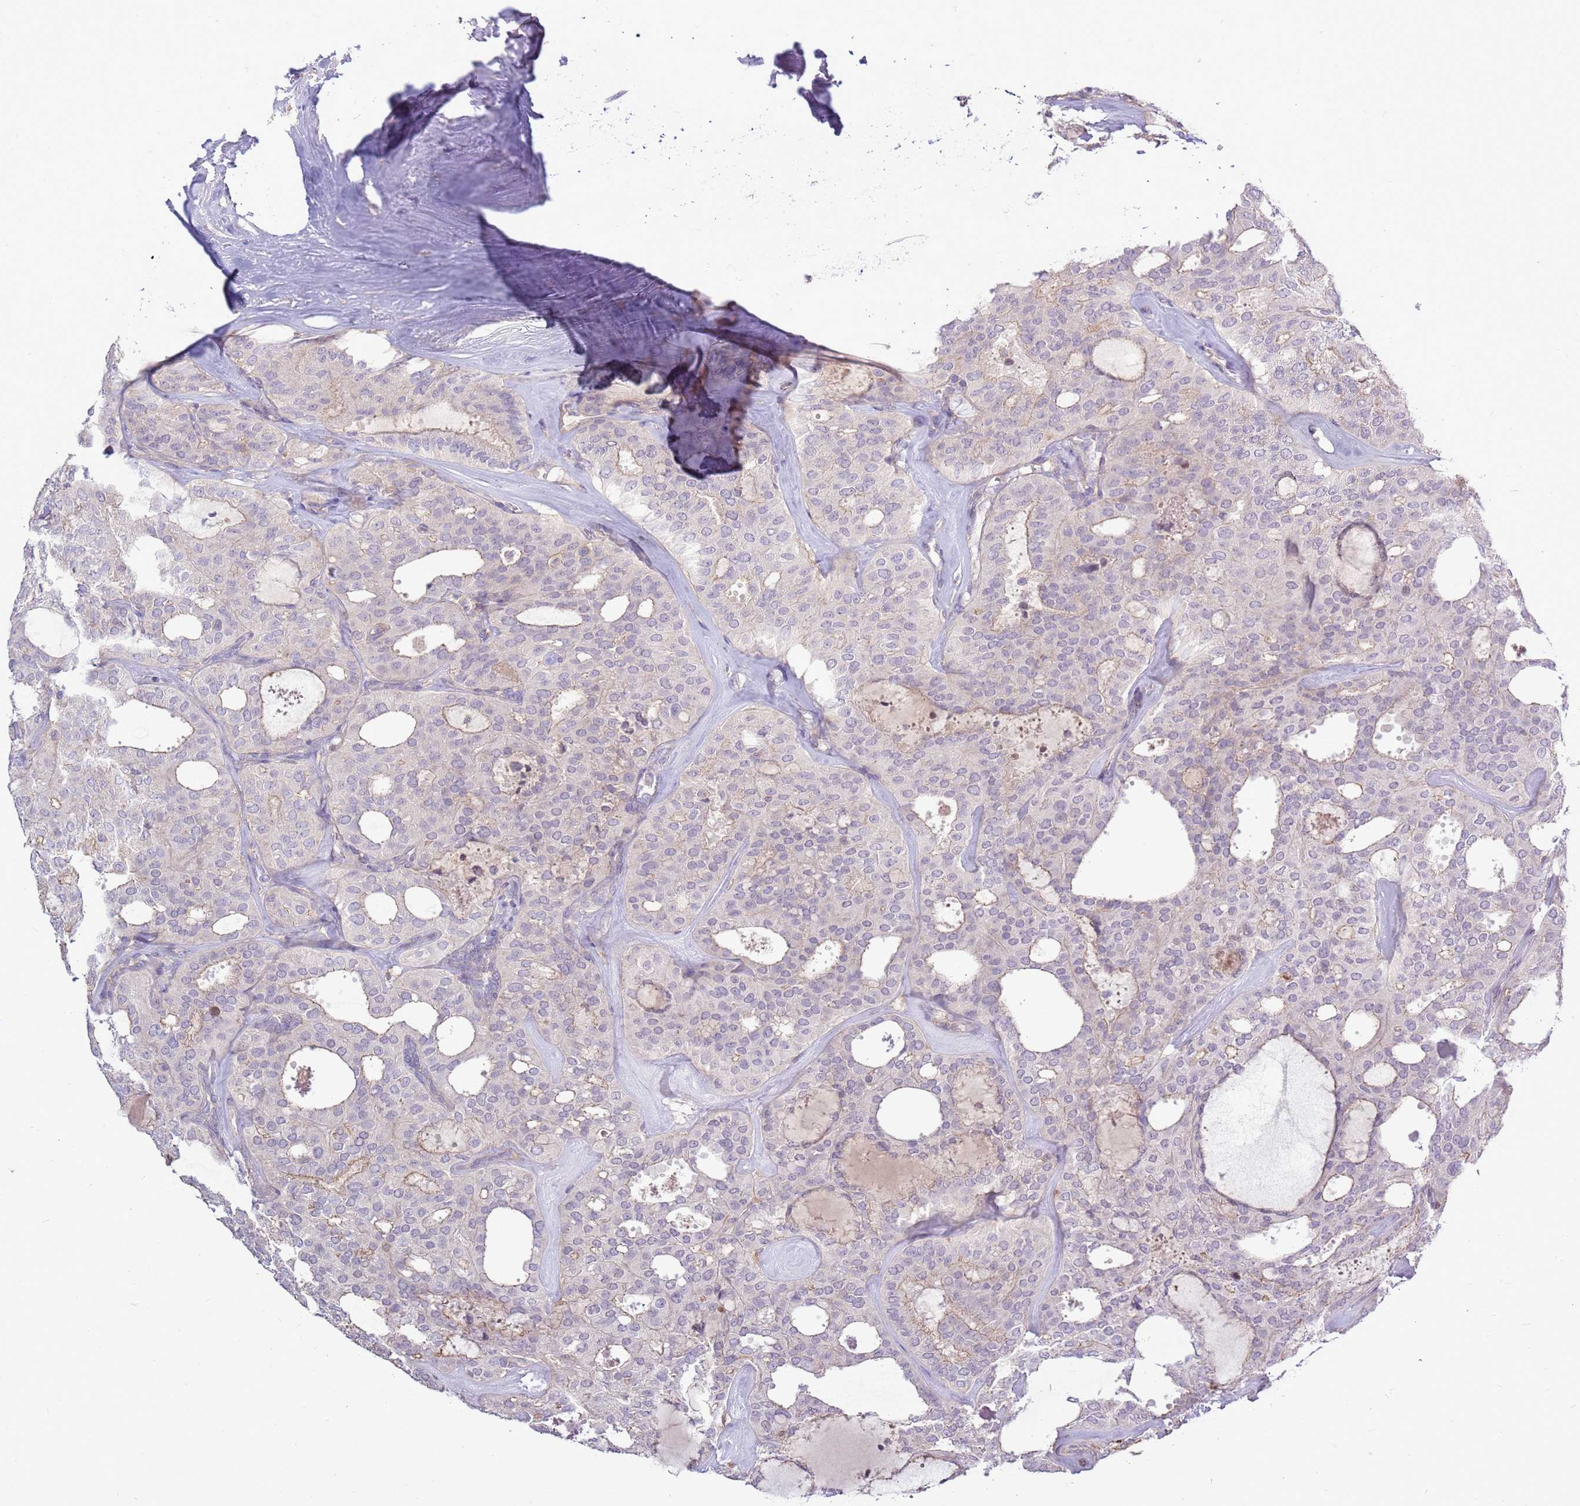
{"staining": {"intensity": "negative", "quantity": "none", "location": "none"}, "tissue": "thyroid cancer", "cell_type": "Tumor cells", "image_type": "cancer", "snomed": [{"axis": "morphology", "description": "Follicular adenoma carcinoma, NOS"}, {"axis": "topography", "description": "Thyroid gland"}], "caption": "IHC of follicular adenoma carcinoma (thyroid) displays no expression in tumor cells.", "gene": "EVA1B", "patient": {"sex": "male", "age": 75}}